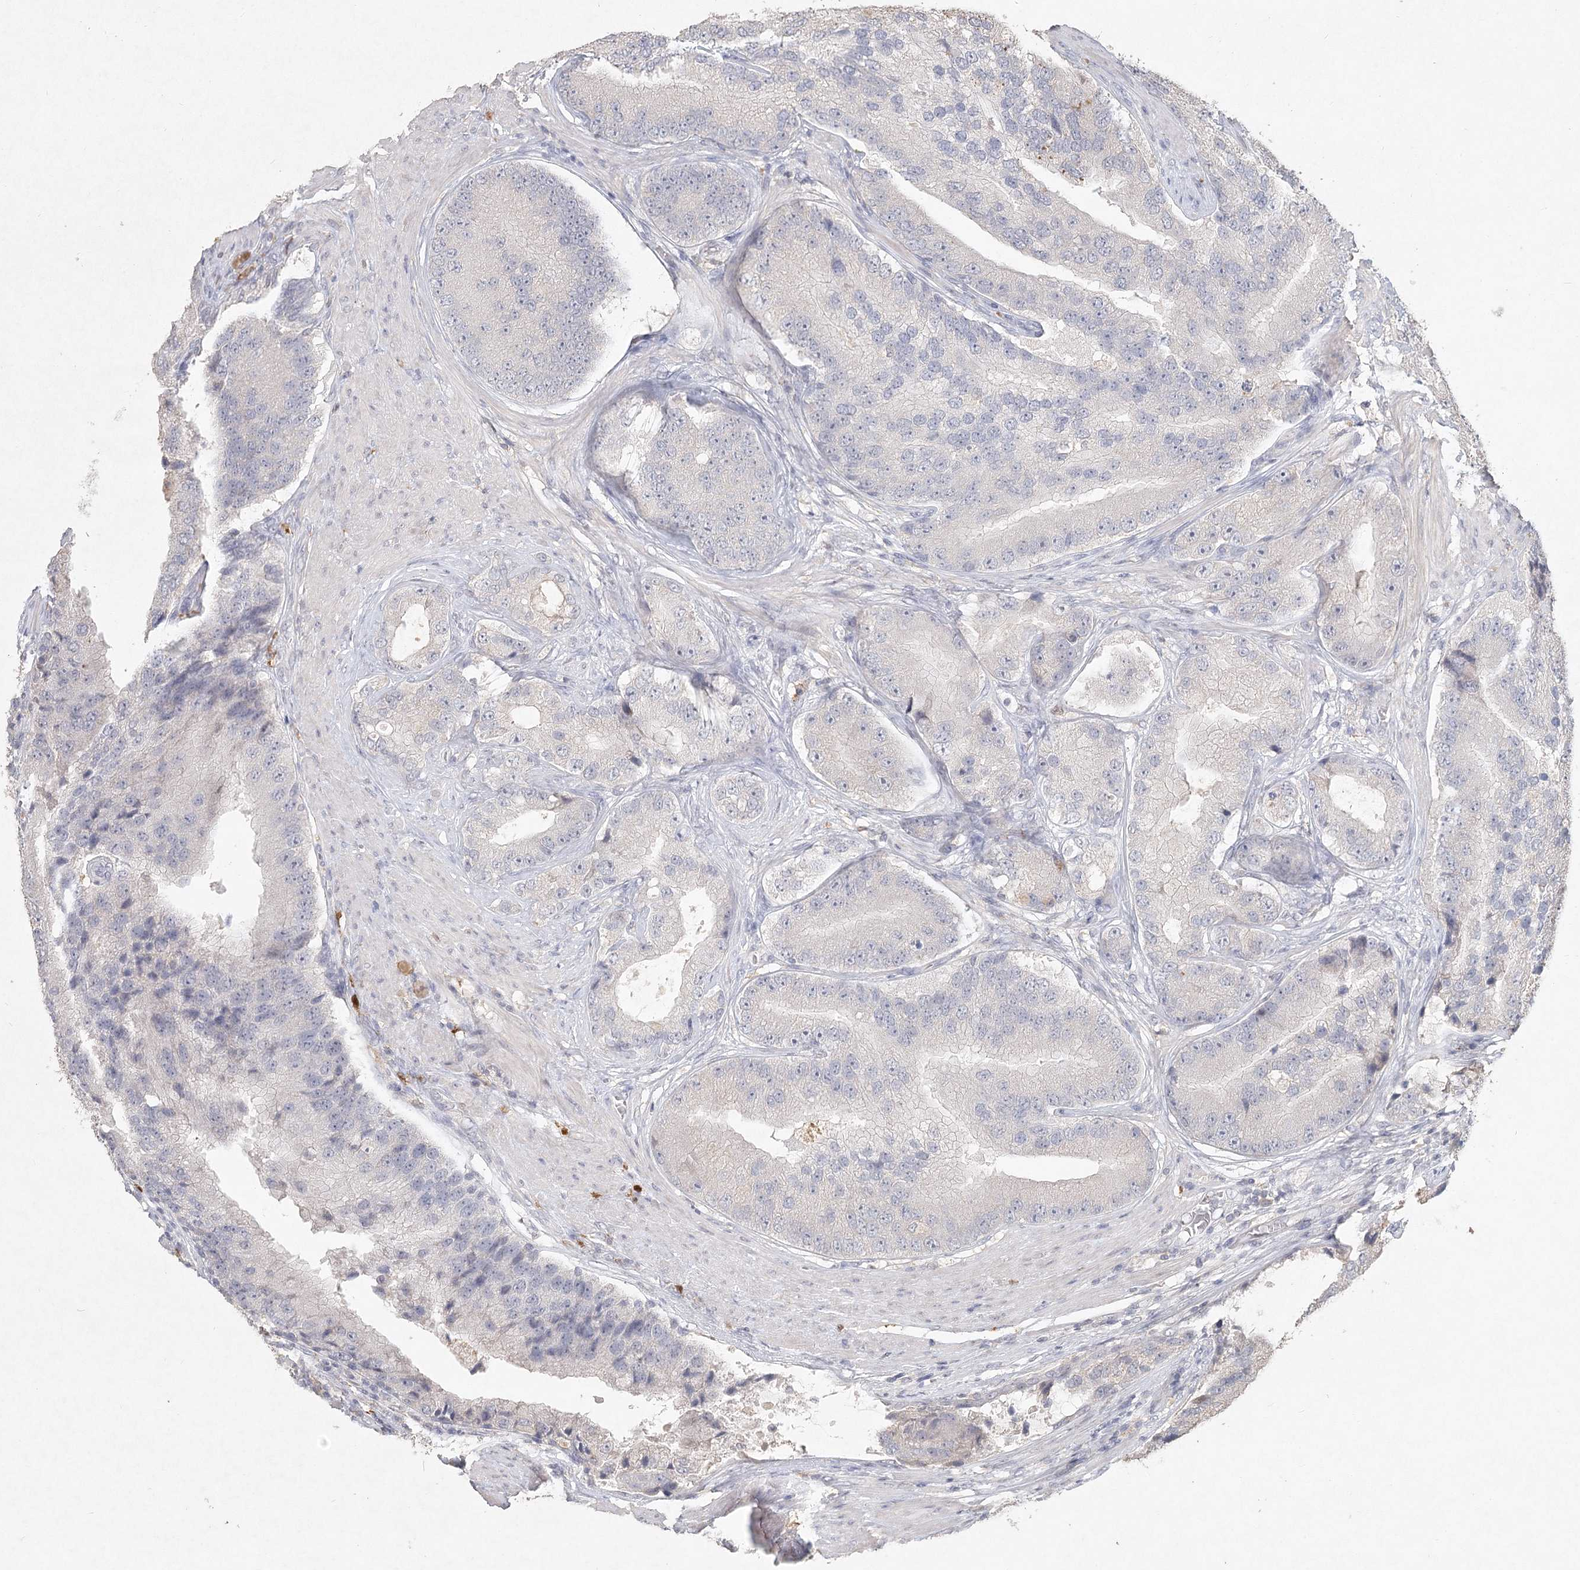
{"staining": {"intensity": "negative", "quantity": "none", "location": "none"}, "tissue": "prostate cancer", "cell_type": "Tumor cells", "image_type": "cancer", "snomed": [{"axis": "morphology", "description": "Adenocarcinoma, High grade"}, {"axis": "topography", "description": "Prostate"}], "caption": "This is a photomicrograph of IHC staining of prostate cancer (high-grade adenocarcinoma), which shows no staining in tumor cells.", "gene": "ARSI", "patient": {"sex": "male", "age": 70}}